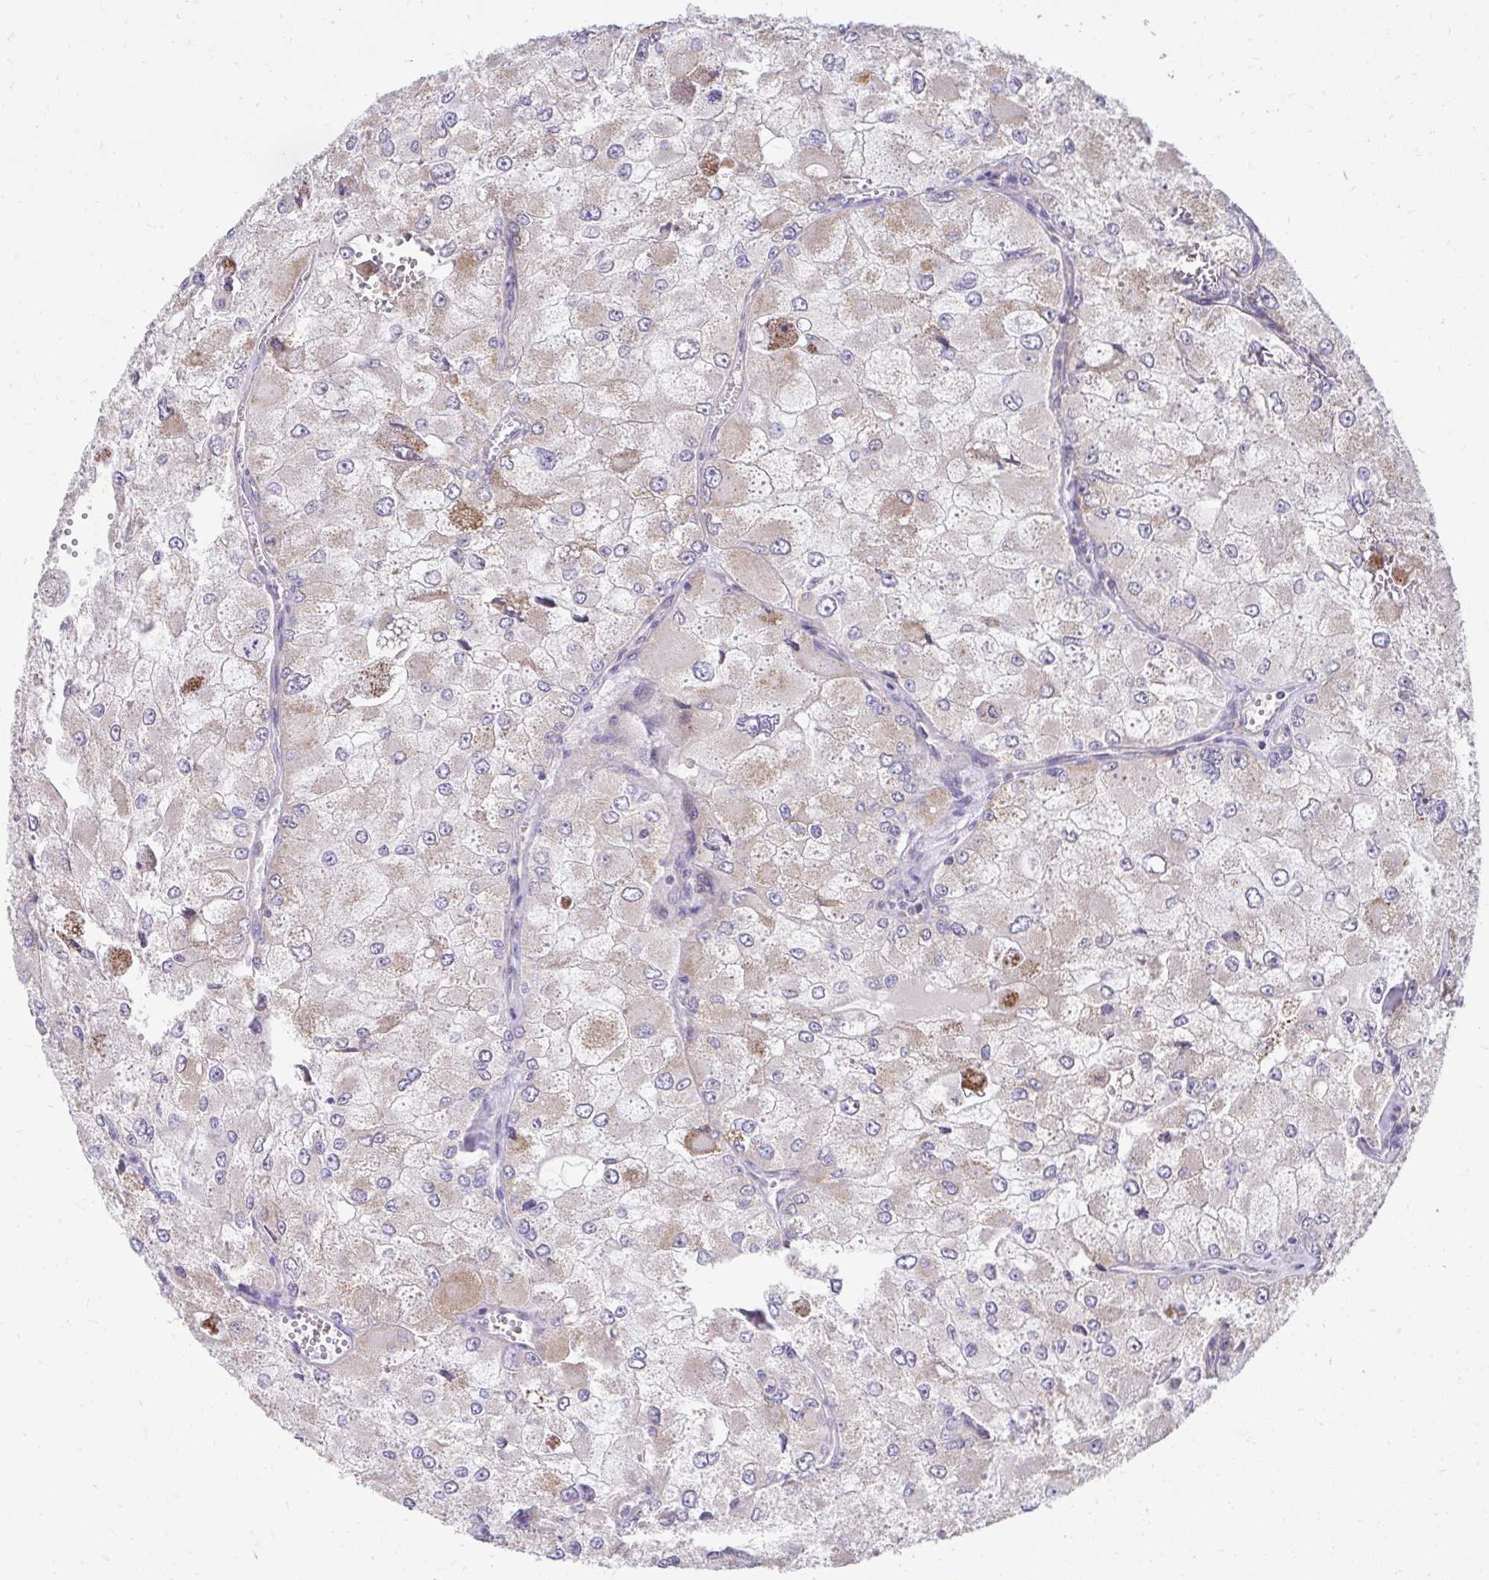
{"staining": {"intensity": "weak", "quantity": "<25%", "location": "cytoplasmic/membranous"}, "tissue": "renal cancer", "cell_type": "Tumor cells", "image_type": "cancer", "snomed": [{"axis": "morphology", "description": "Adenocarcinoma, NOS"}, {"axis": "topography", "description": "Kidney"}], "caption": "This is an immunohistochemistry (IHC) photomicrograph of human renal cancer (adenocarcinoma). There is no positivity in tumor cells.", "gene": "PRRG3", "patient": {"sex": "female", "age": 70}}